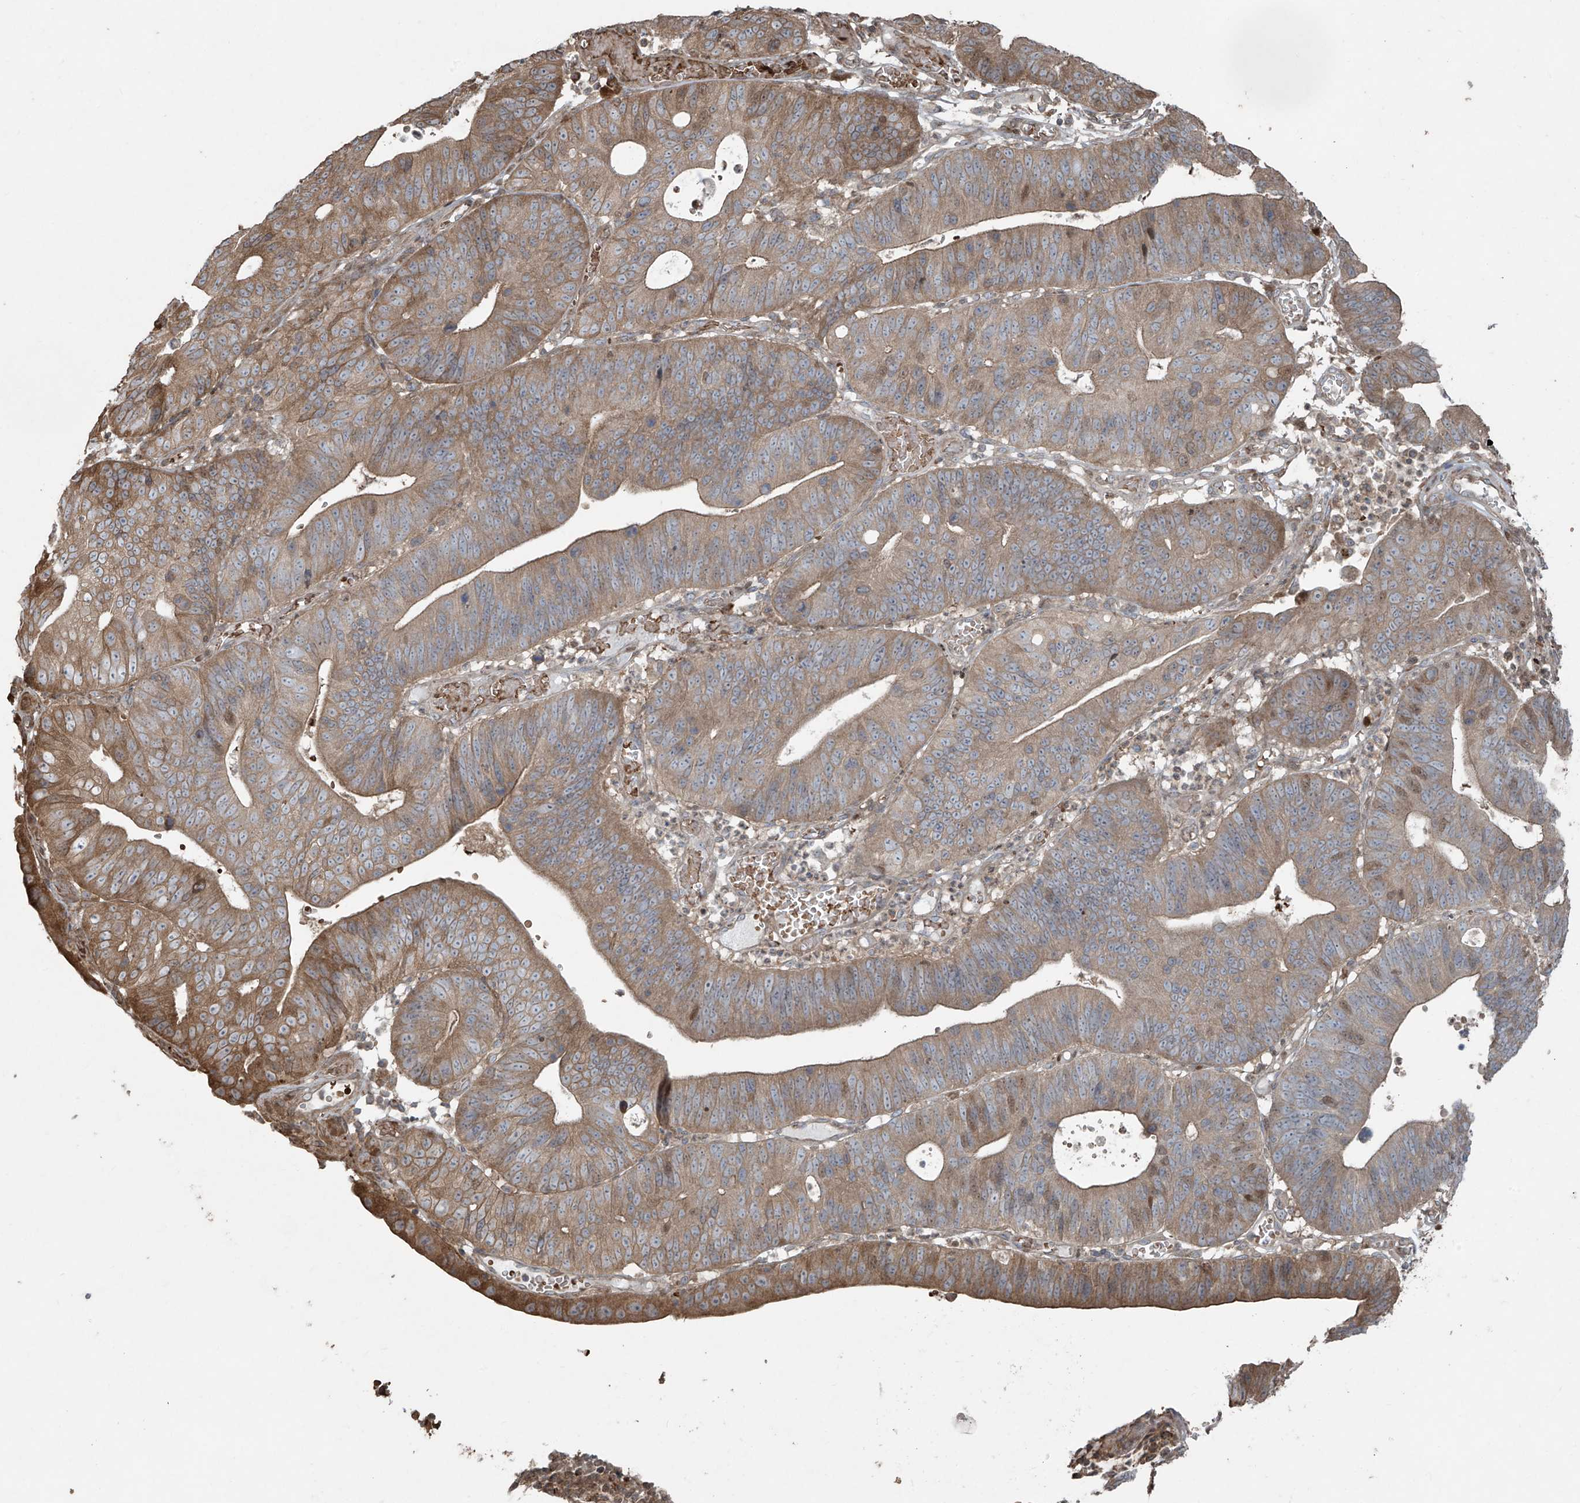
{"staining": {"intensity": "moderate", "quantity": ">75%", "location": "cytoplasmic/membranous"}, "tissue": "stomach cancer", "cell_type": "Tumor cells", "image_type": "cancer", "snomed": [{"axis": "morphology", "description": "Adenocarcinoma, NOS"}, {"axis": "topography", "description": "Stomach"}], "caption": "Tumor cells exhibit medium levels of moderate cytoplasmic/membranous staining in about >75% of cells in adenocarcinoma (stomach).", "gene": "TTC22", "patient": {"sex": "male", "age": 59}}